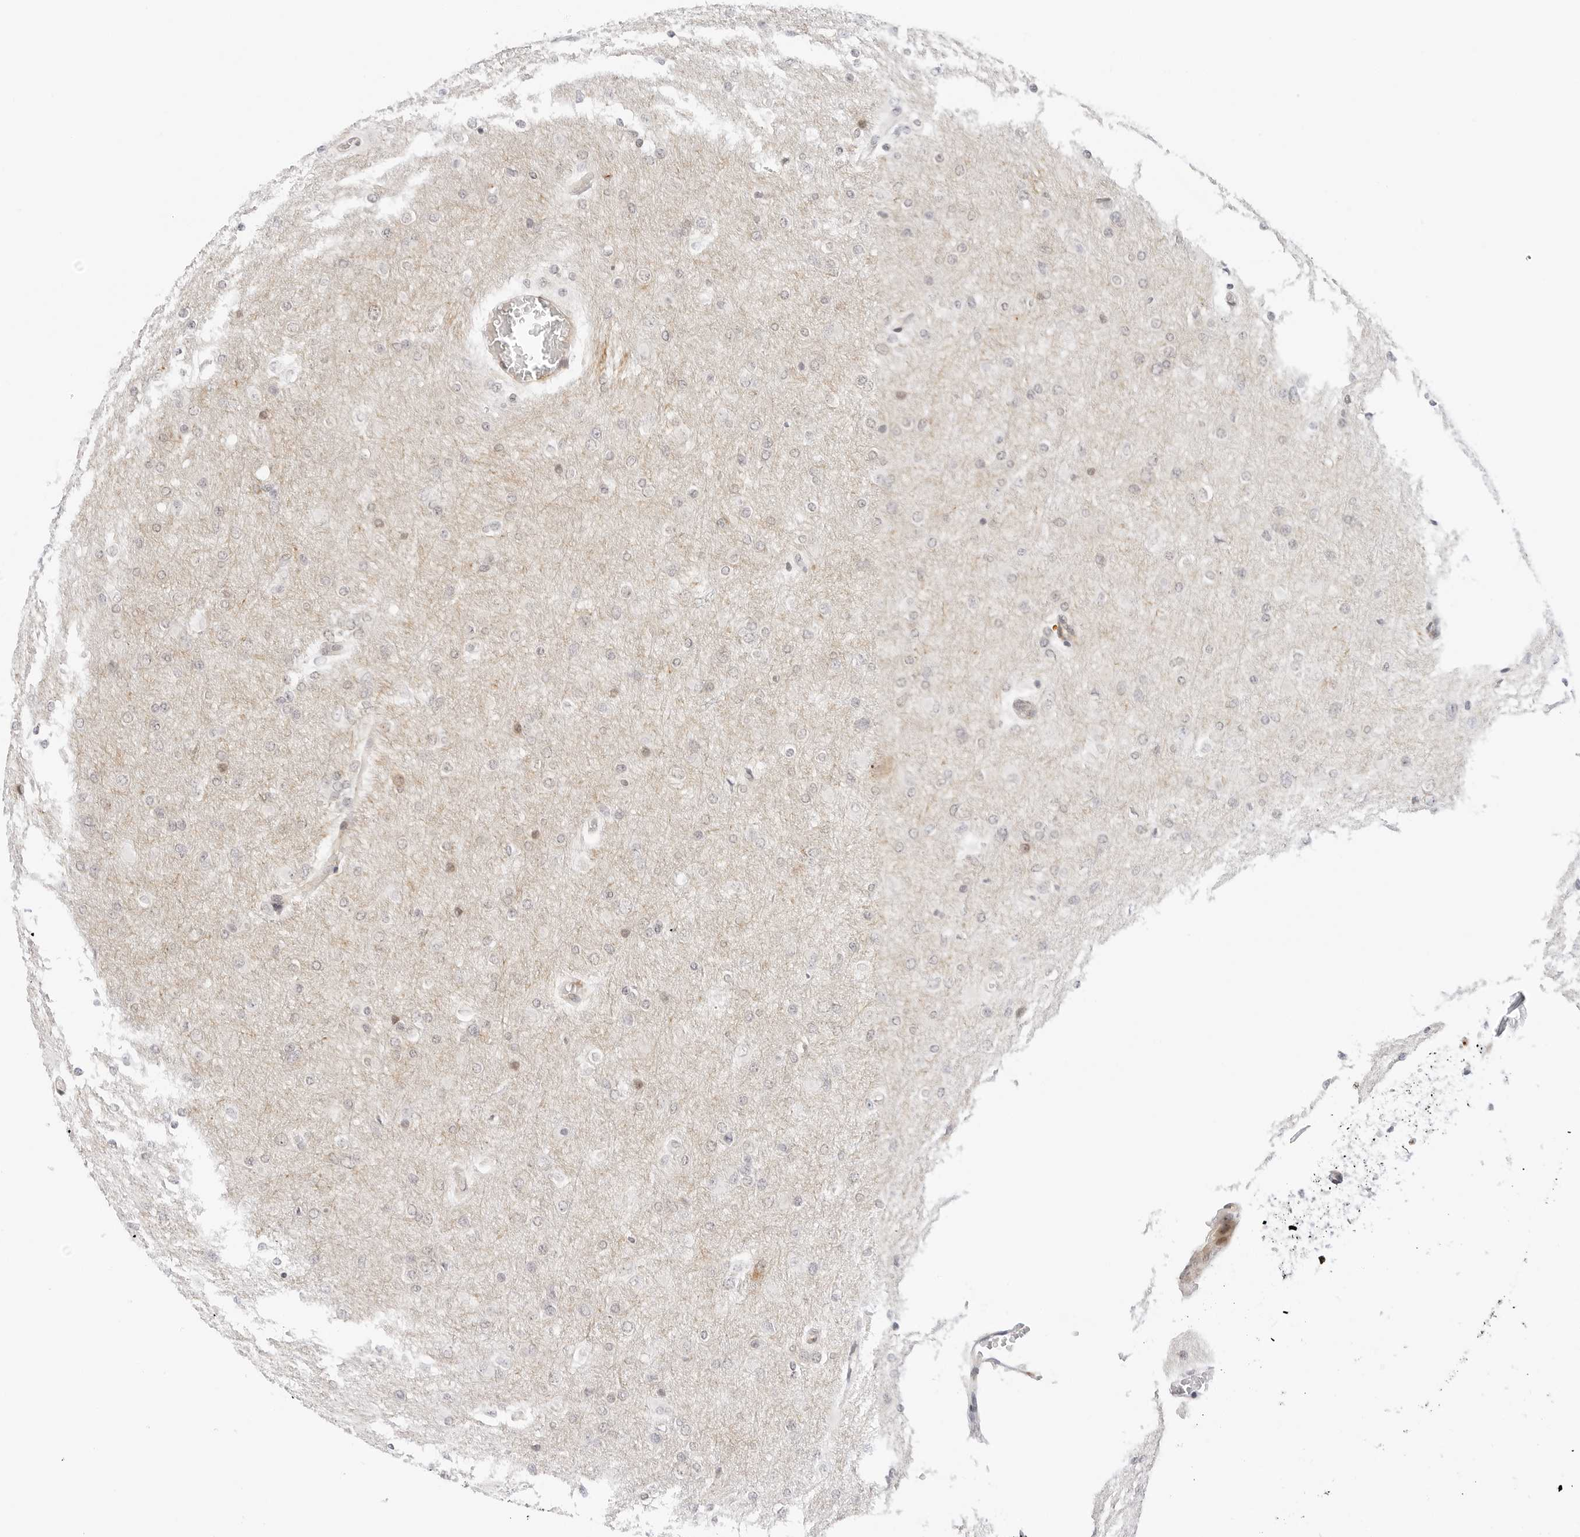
{"staining": {"intensity": "moderate", "quantity": "<25%", "location": "nuclear"}, "tissue": "glioma", "cell_type": "Tumor cells", "image_type": "cancer", "snomed": [{"axis": "morphology", "description": "Glioma, malignant, High grade"}, {"axis": "topography", "description": "Cerebral cortex"}], "caption": "Glioma stained with a brown dye shows moderate nuclear positive positivity in about <25% of tumor cells.", "gene": "HIPK3", "patient": {"sex": "female", "age": 36}}